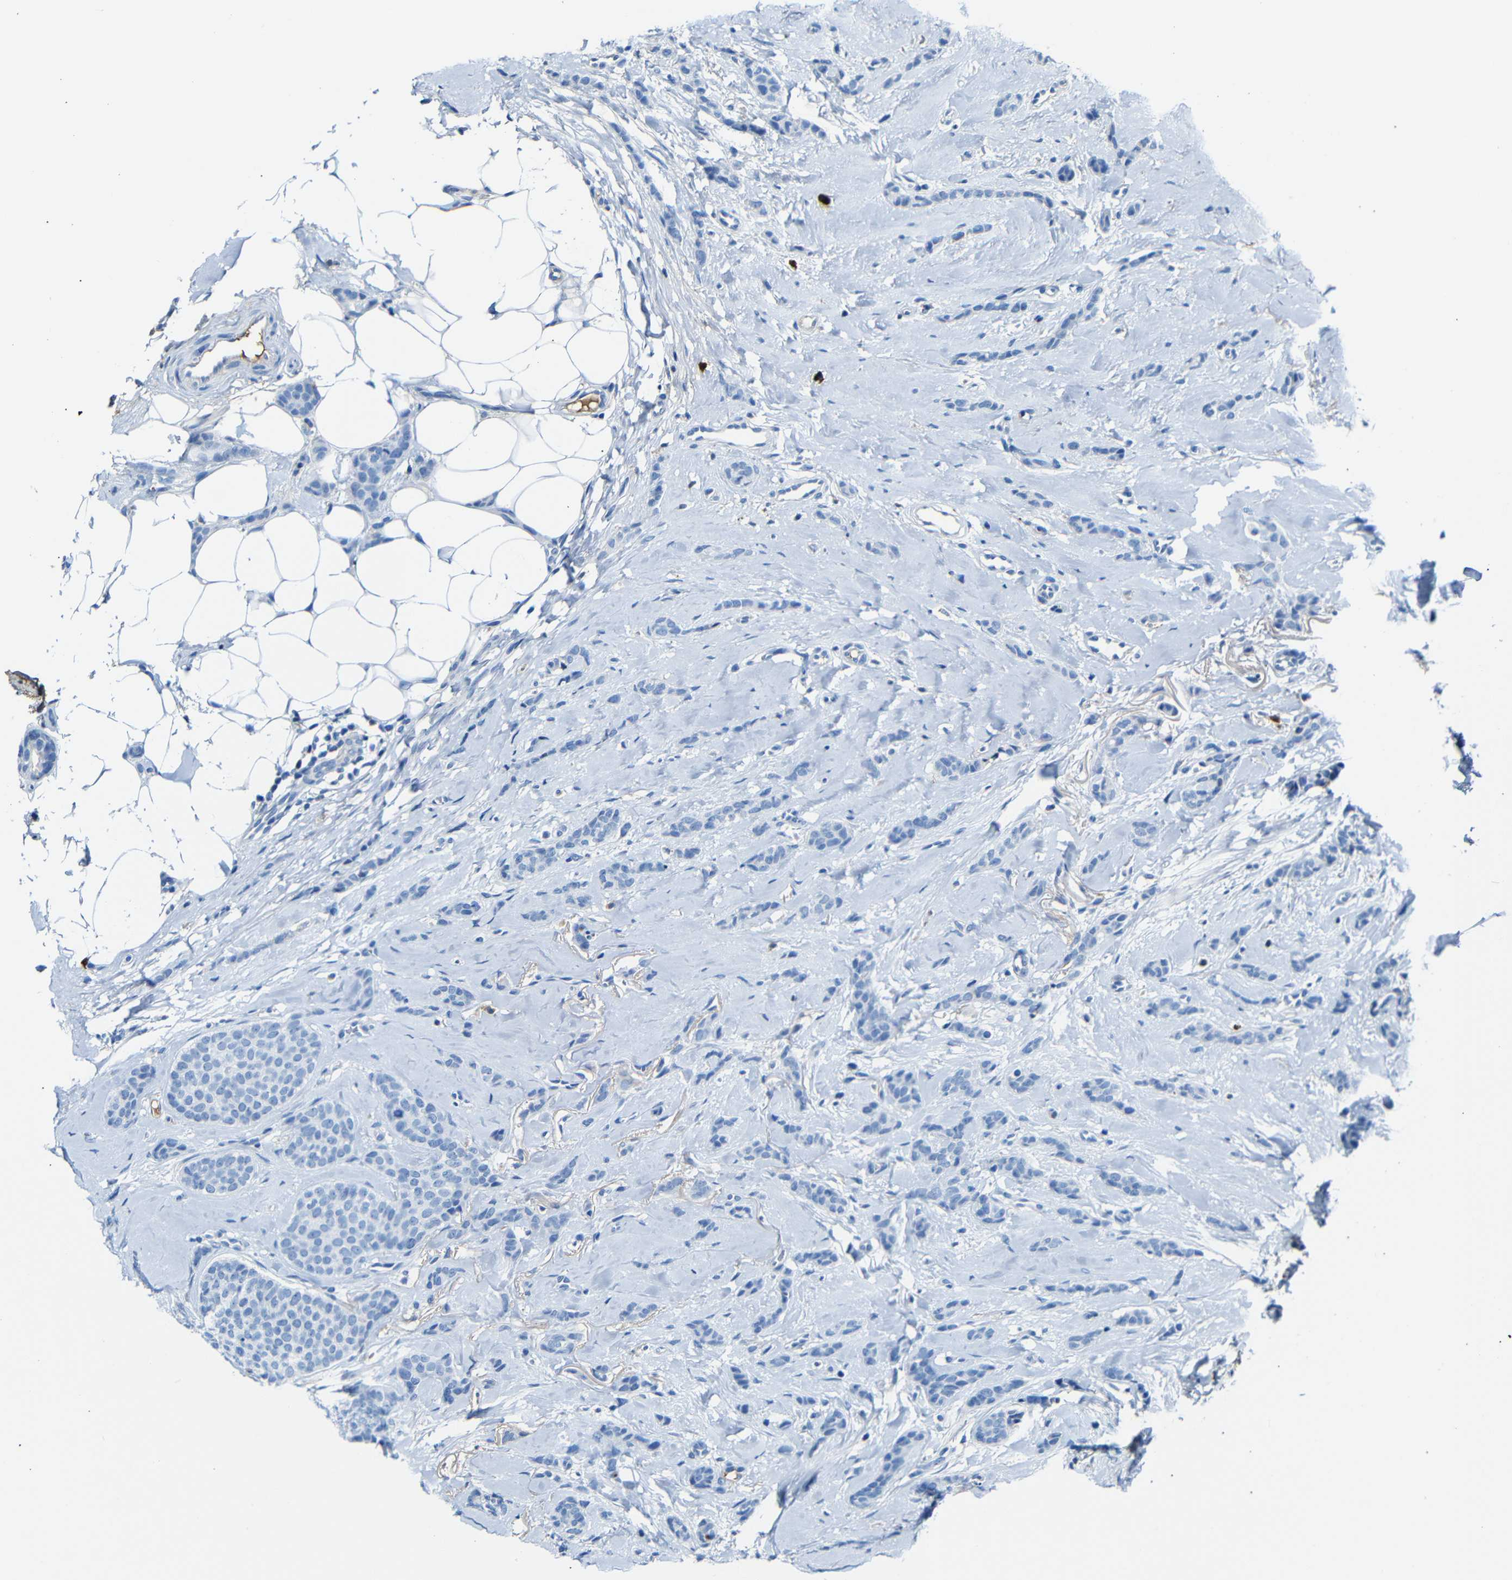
{"staining": {"intensity": "negative", "quantity": "none", "location": "none"}, "tissue": "breast cancer", "cell_type": "Tumor cells", "image_type": "cancer", "snomed": [{"axis": "morphology", "description": "Lobular carcinoma"}, {"axis": "topography", "description": "Skin"}, {"axis": "topography", "description": "Breast"}], "caption": "Breast cancer (lobular carcinoma) was stained to show a protein in brown. There is no significant expression in tumor cells.", "gene": "SERPINA1", "patient": {"sex": "female", "age": 46}}